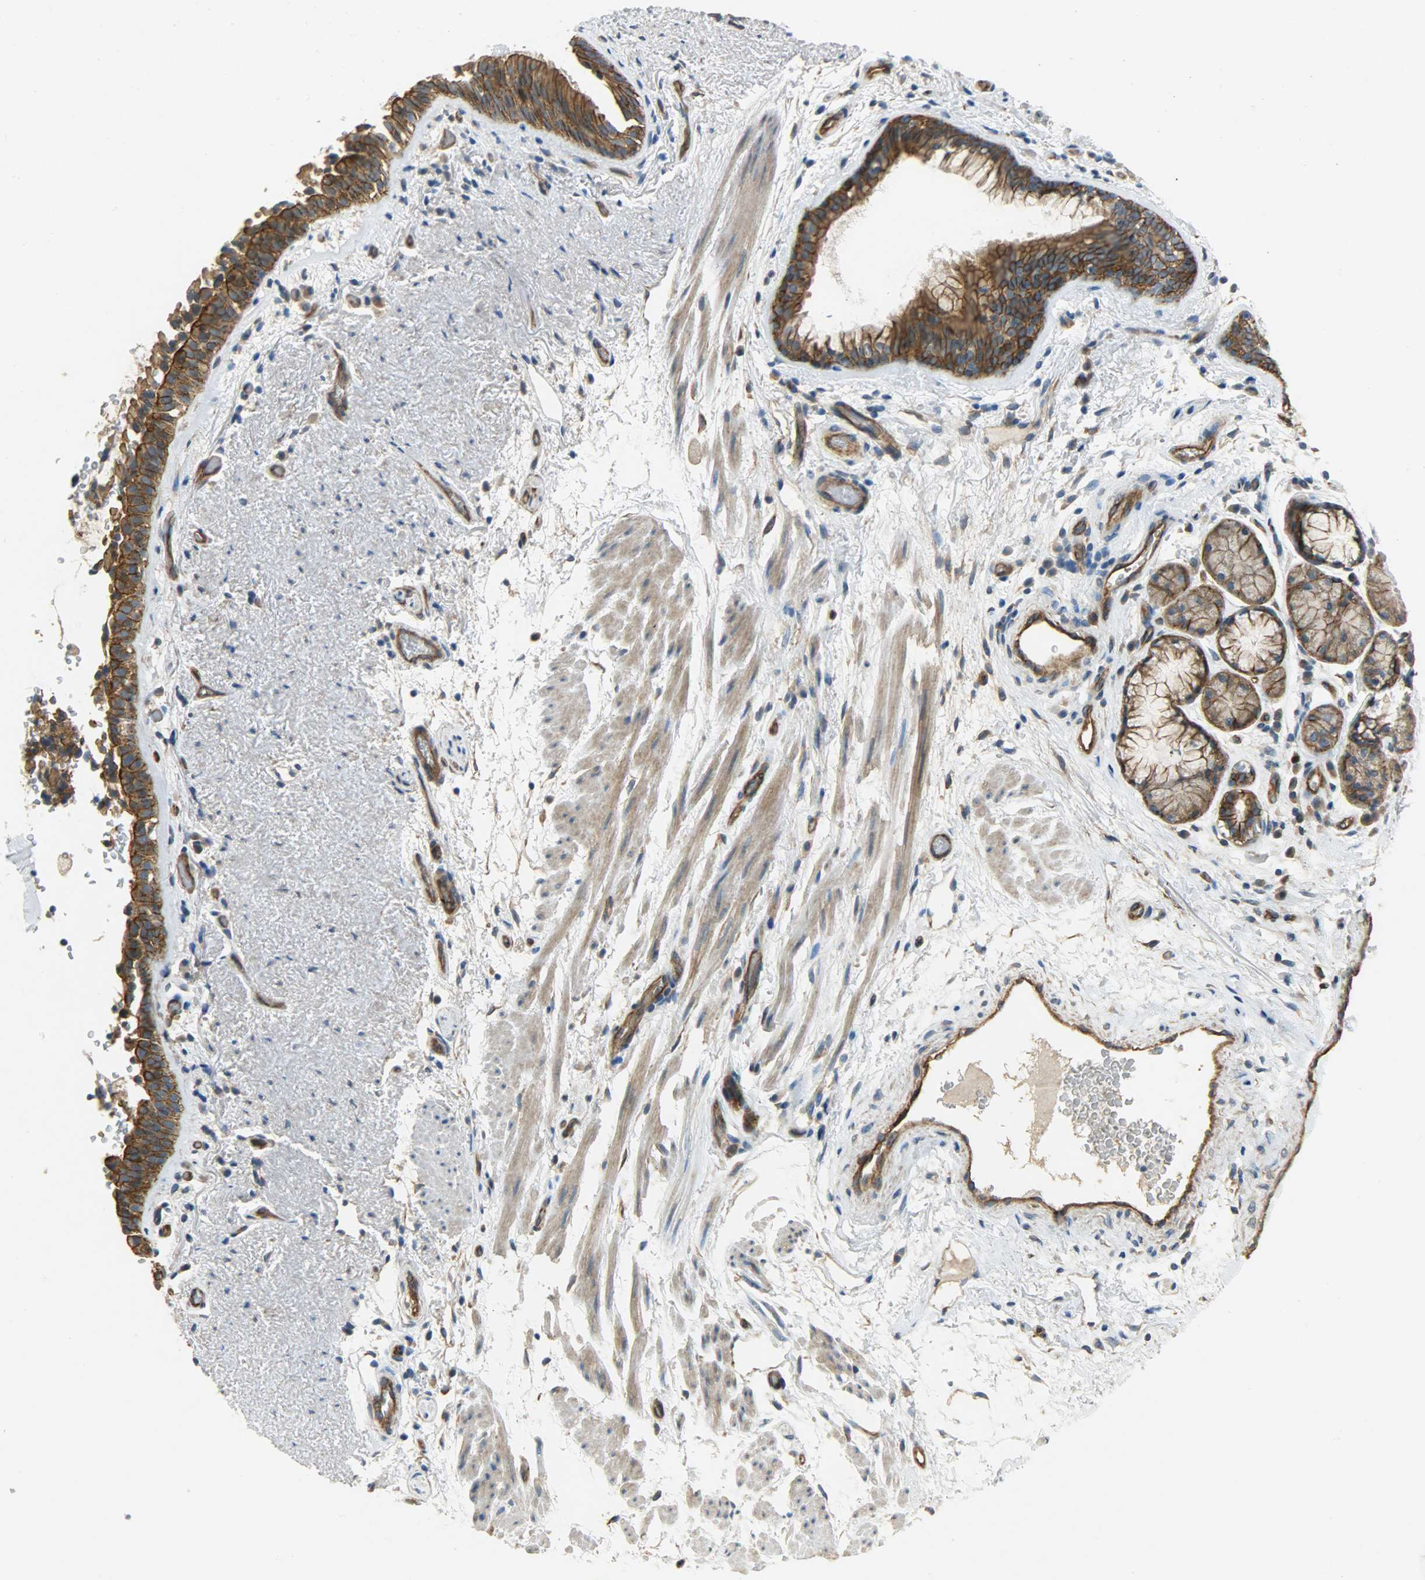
{"staining": {"intensity": "strong", "quantity": ">75%", "location": "cytoplasmic/membranous"}, "tissue": "bronchus", "cell_type": "Respiratory epithelial cells", "image_type": "normal", "snomed": [{"axis": "morphology", "description": "Normal tissue, NOS"}, {"axis": "topography", "description": "Bronchus"}], "caption": "Brown immunohistochemical staining in benign bronchus shows strong cytoplasmic/membranous staining in about >75% of respiratory epithelial cells.", "gene": "KIAA1217", "patient": {"sex": "female", "age": 54}}